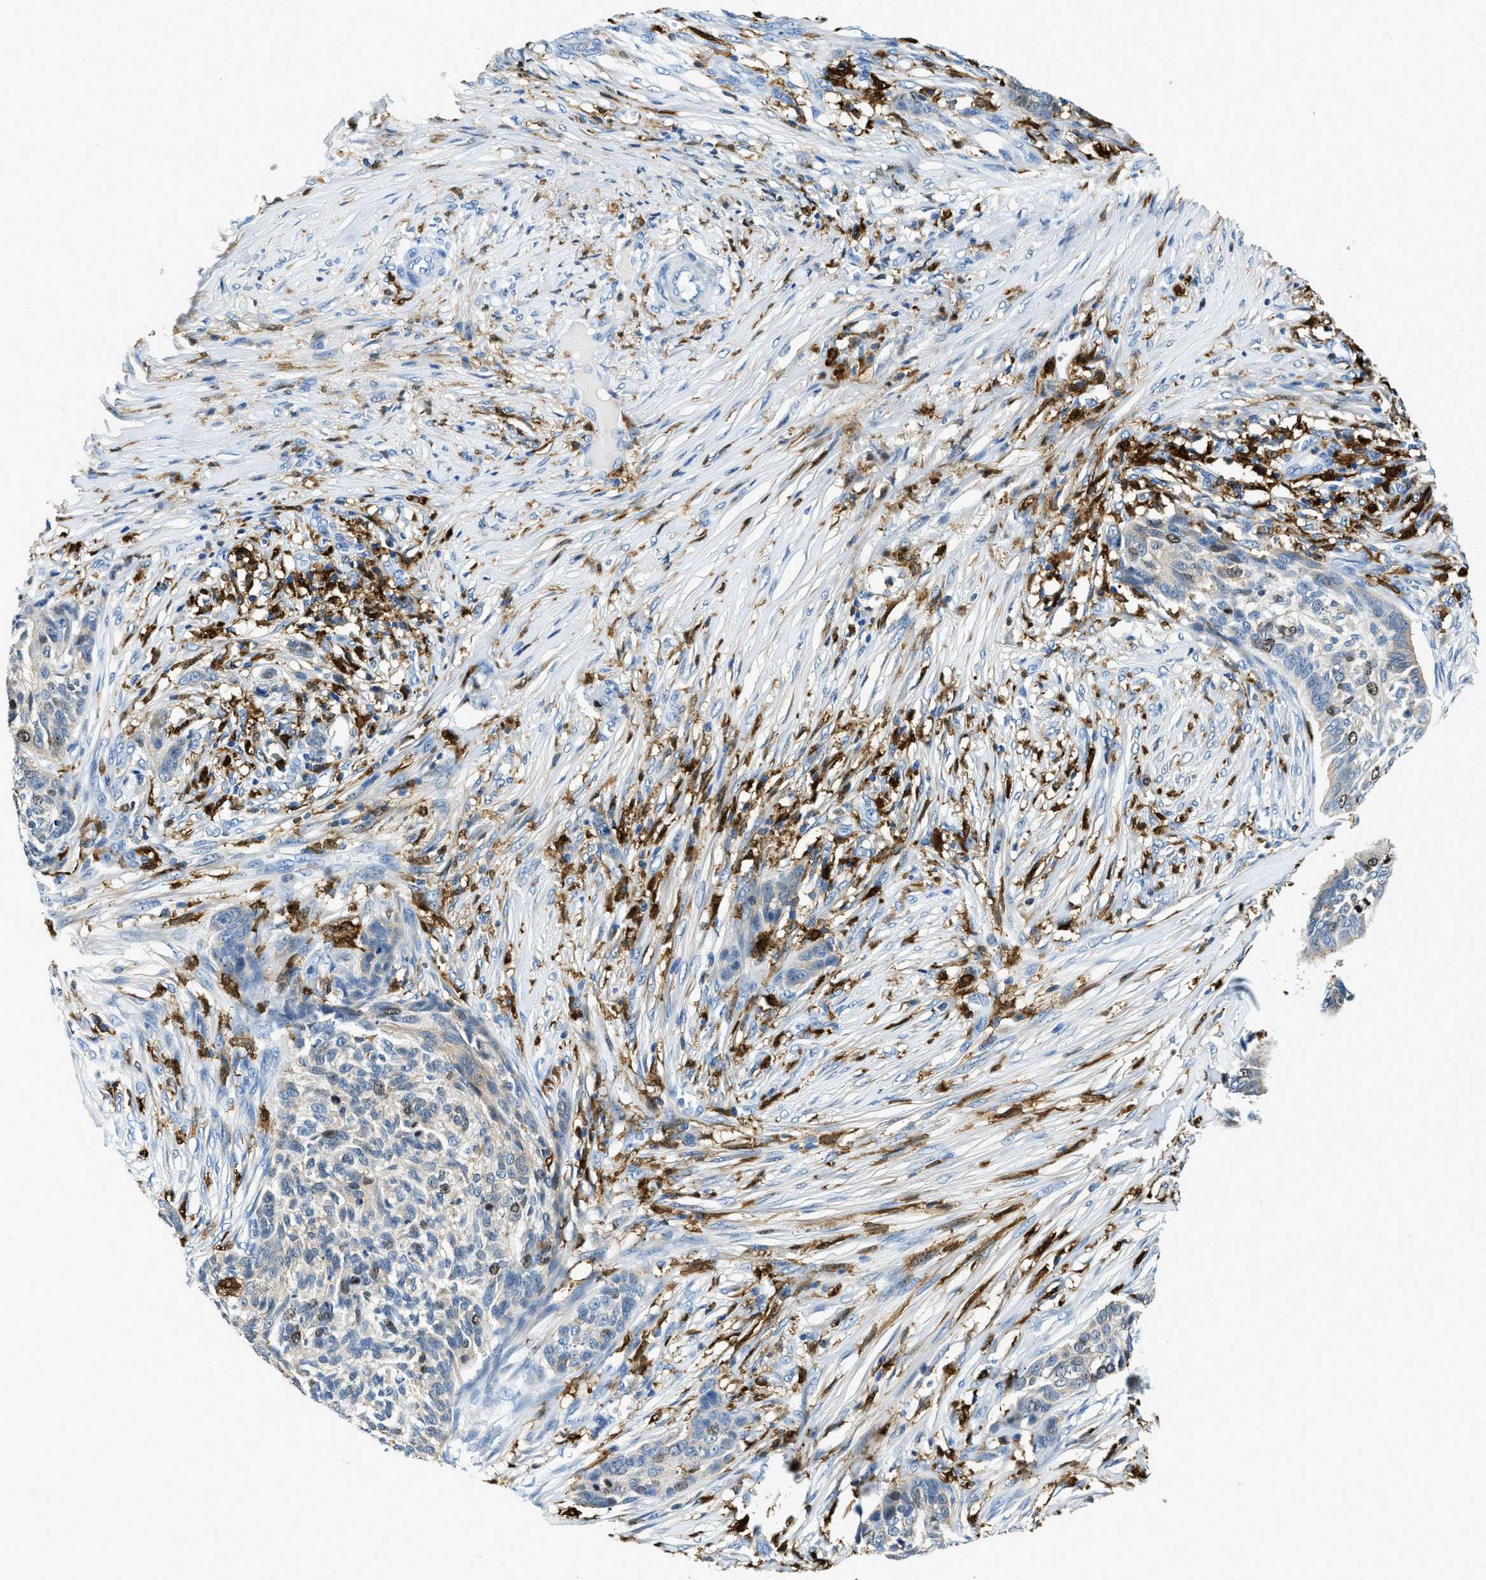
{"staining": {"intensity": "negative", "quantity": "none", "location": "none"}, "tissue": "skin cancer", "cell_type": "Tumor cells", "image_type": "cancer", "snomed": [{"axis": "morphology", "description": "Basal cell carcinoma"}, {"axis": "topography", "description": "Skin"}], "caption": "DAB immunohistochemical staining of skin cancer (basal cell carcinoma) displays no significant staining in tumor cells. (Stains: DAB immunohistochemistry with hematoxylin counter stain, Microscopy: brightfield microscopy at high magnification).", "gene": "CAPG", "patient": {"sex": "male", "age": 85}}